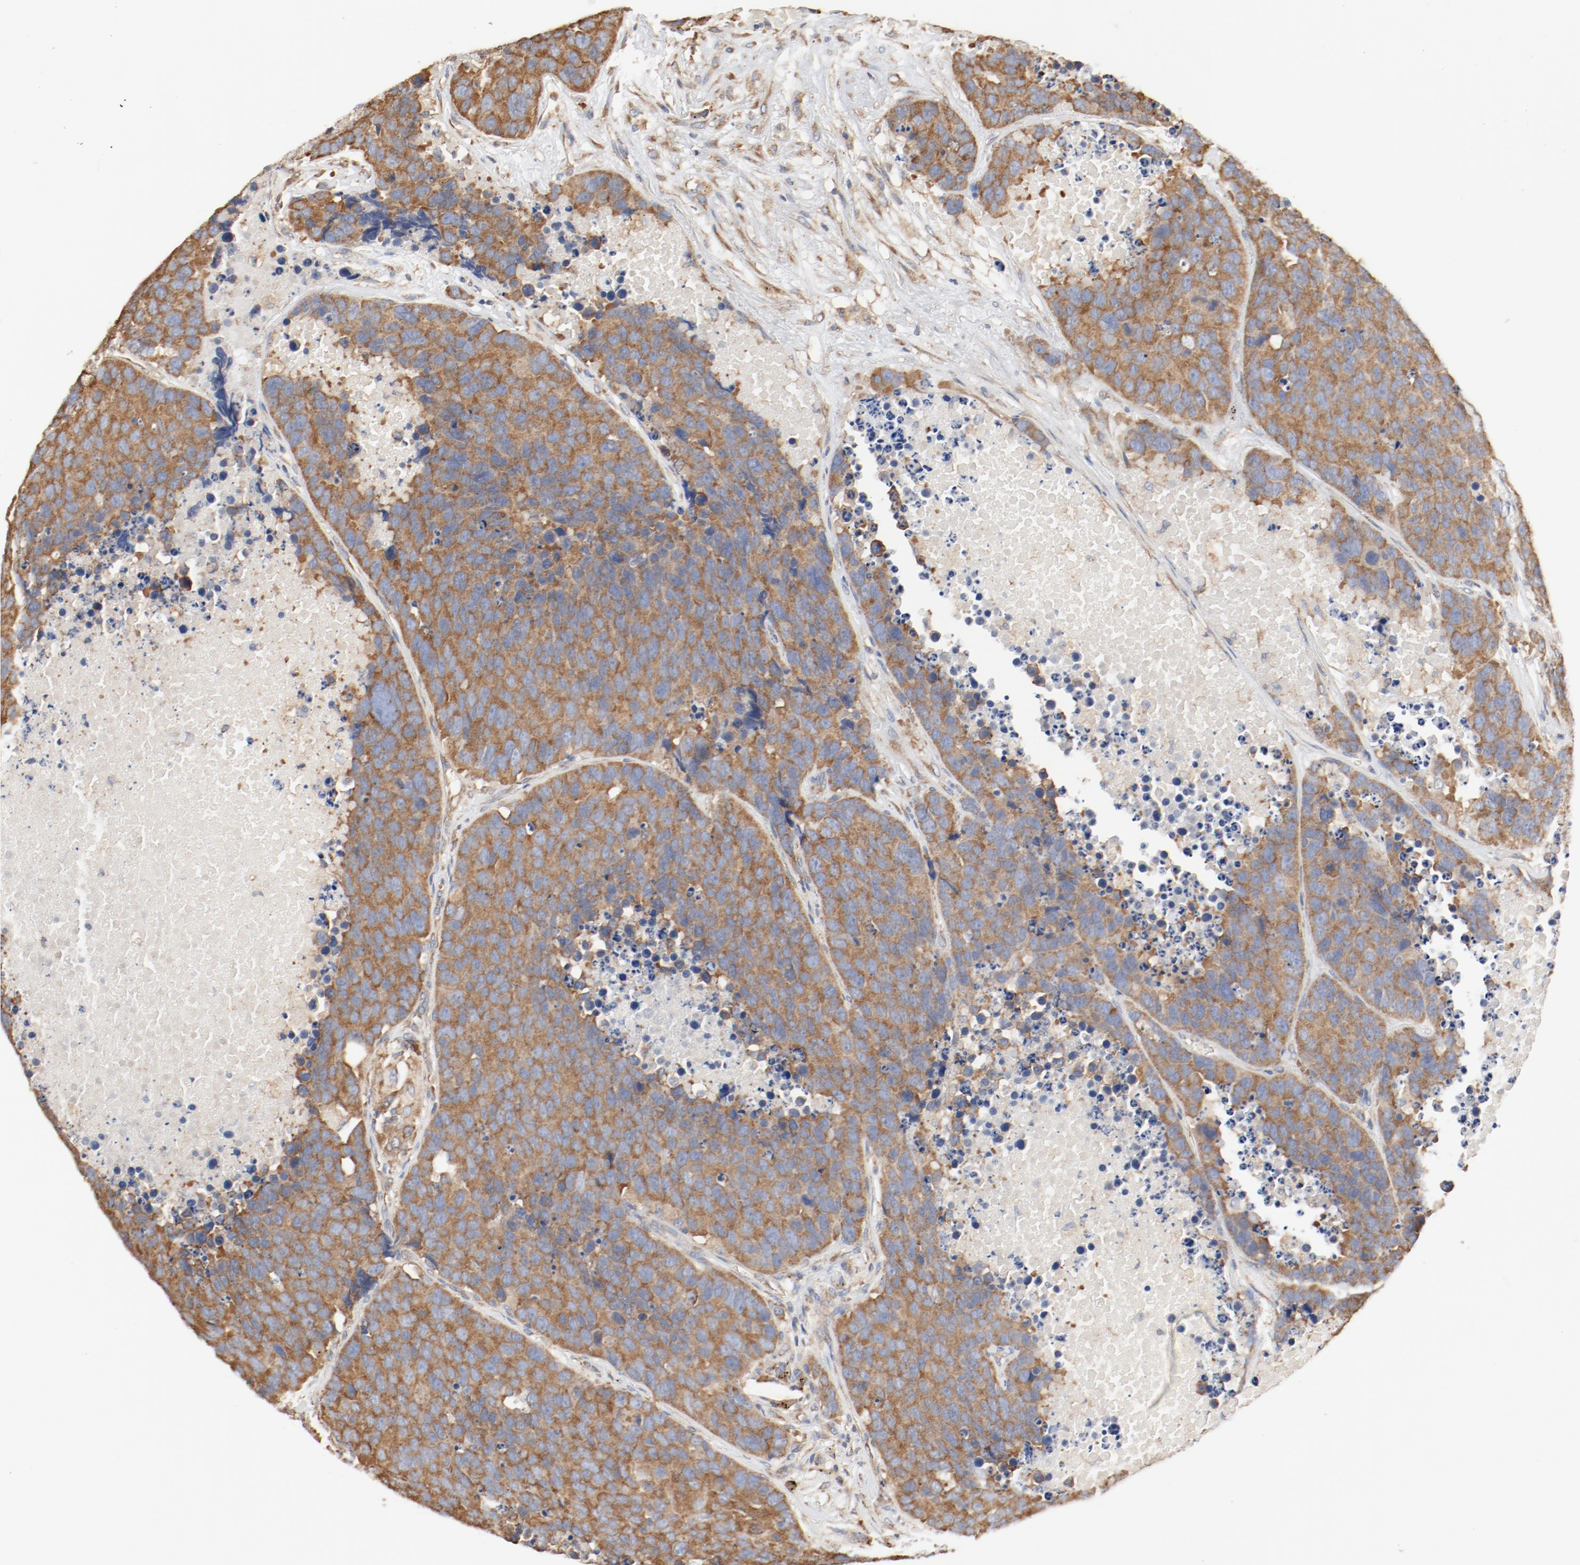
{"staining": {"intensity": "moderate", "quantity": ">75%", "location": "cytoplasmic/membranous"}, "tissue": "carcinoid", "cell_type": "Tumor cells", "image_type": "cancer", "snomed": [{"axis": "morphology", "description": "Carcinoid, malignant, NOS"}, {"axis": "topography", "description": "Lung"}], "caption": "Immunohistochemical staining of human malignant carcinoid reveals moderate cytoplasmic/membranous protein positivity in approximately >75% of tumor cells.", "gene": "RPS6", "patient": {"sex": "male", "age": 60}}